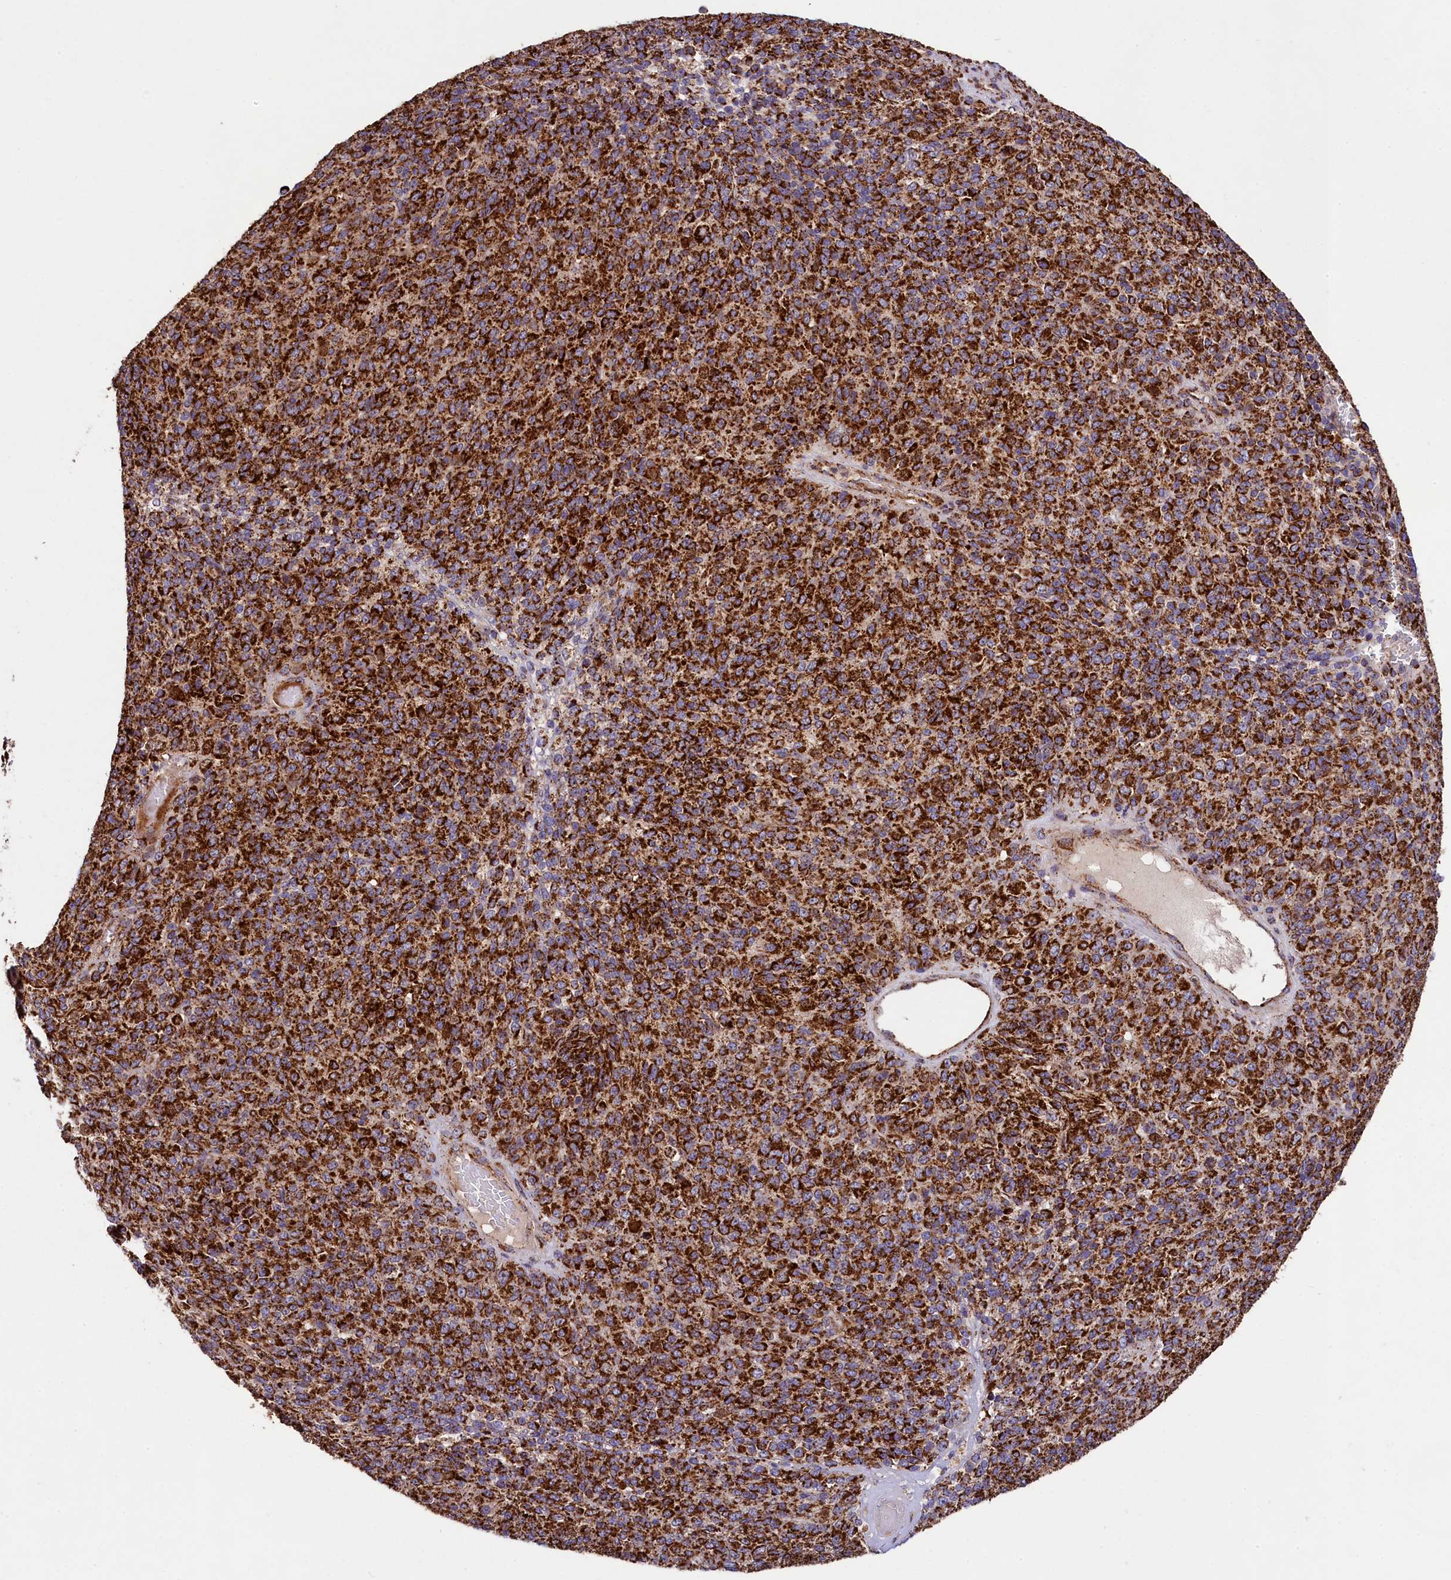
{"staining": {"intensity": "strong", "quantity": ">75%", "location": "cytoplasmic/membranous"}, "tissue": "melanoma", "cell_type": "Tumor cells", "image_type": "cancer", "snomed": [{"axis": "morphology", "description": "Malignant melanoma, Metastatic site"}, {"axis": "topography", "description": "Brain"}], "caption": "Protein expression analysis of melanoma shows strong cytoplasmic/membranous positivity in about >75% of tumor cells.", "gene": "CLYBL", "patient": {"sex": "female", "age": 56}}